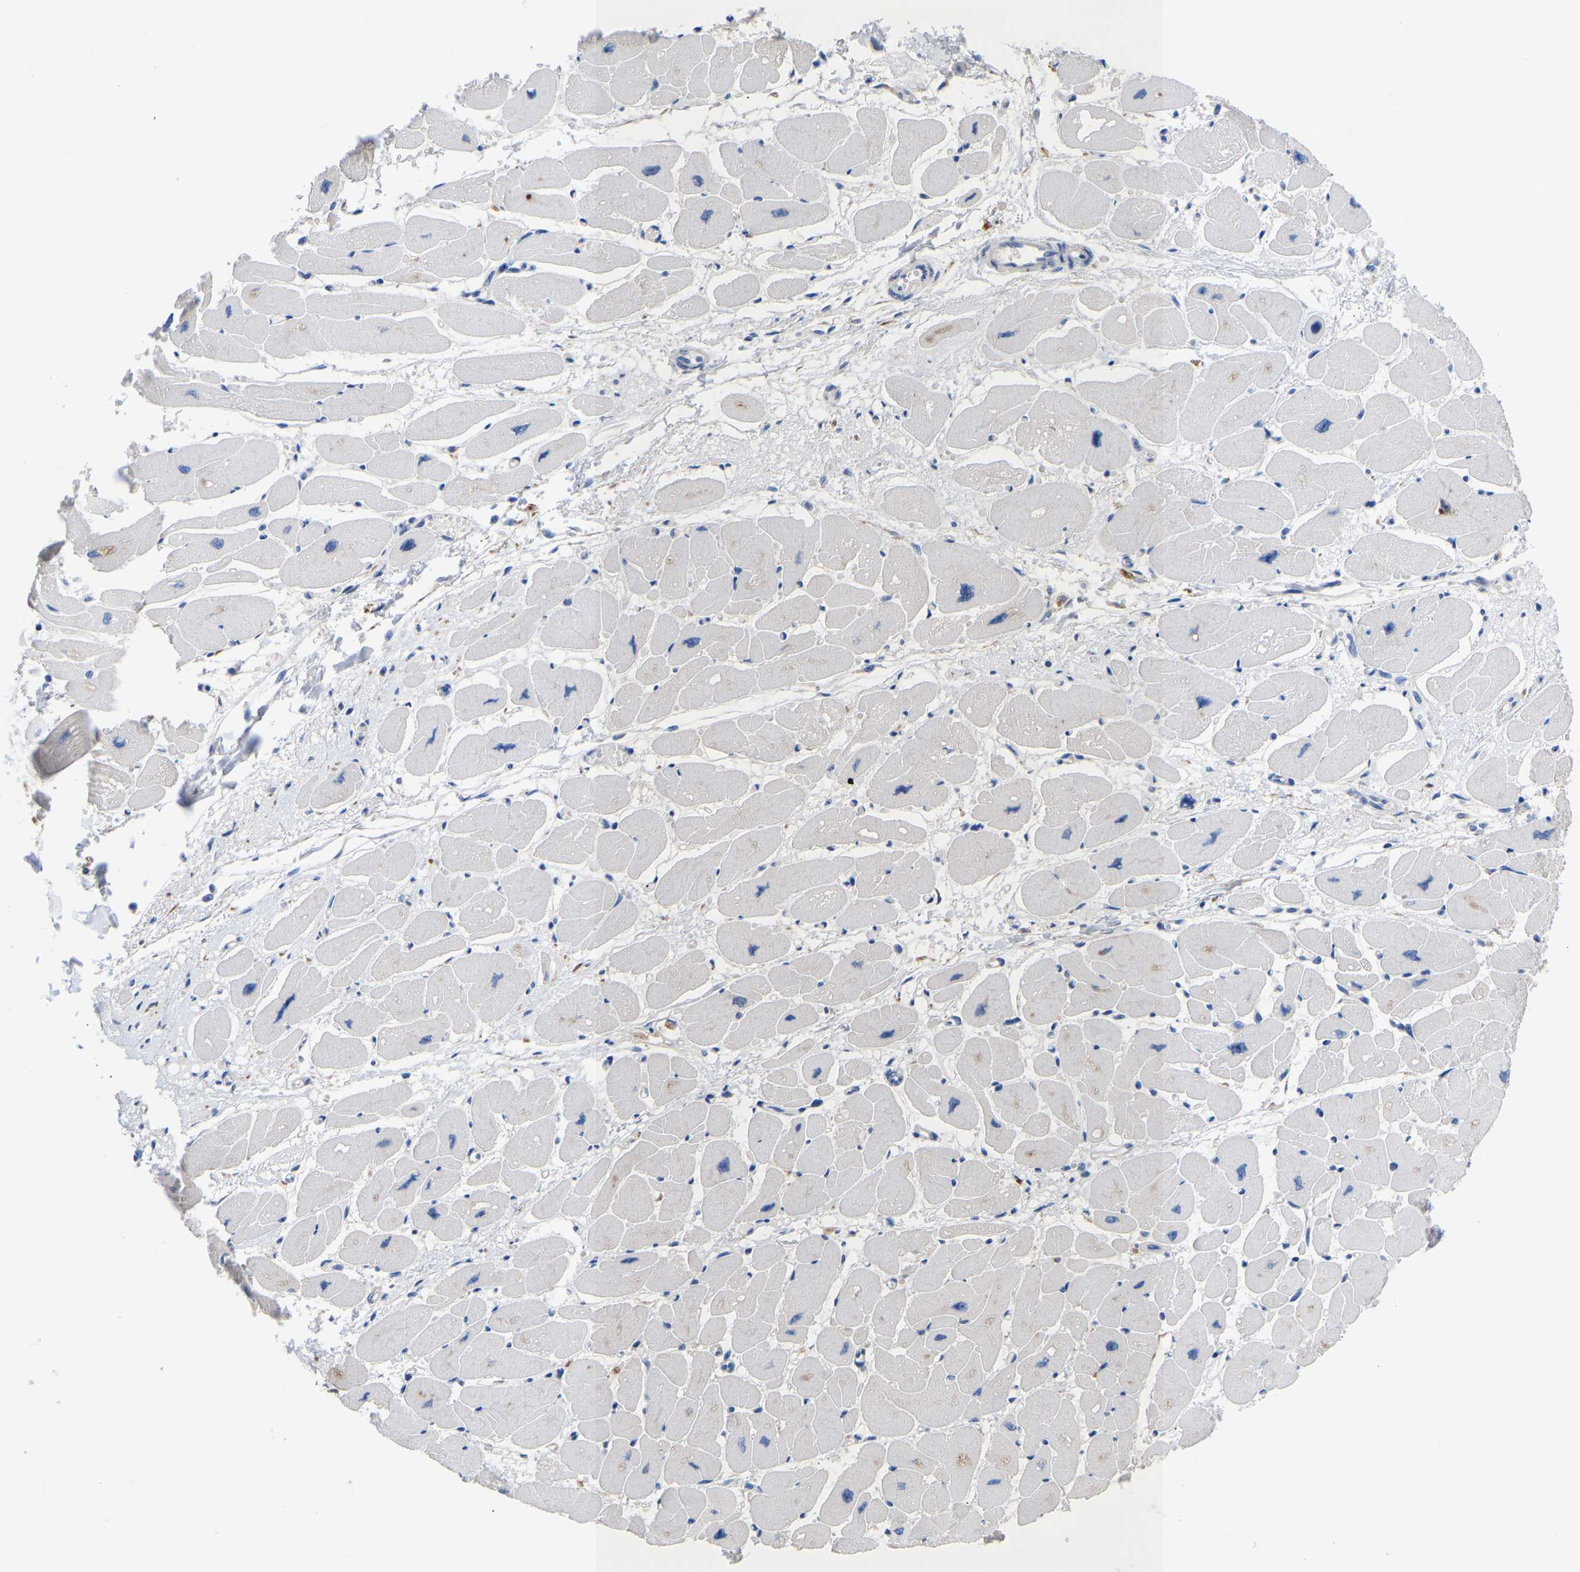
{"staining": {"intensity": "negative", "quantity": "none", "location": "none"}, "tissue": "heart muscle", "cell_type": "Cardiomyocytes", "image_type": "normal", "snomed": [{"axis": "morphology", "description": "Normal tissue, NOS"}, {"axis": "topography", "description": "Heart"}], "caption": "The image displays no staining of cardiomyocytes in unremarkable heart muscle.", "gene": "ABCA10", "patient": {"sex": "female", "age": 54}}